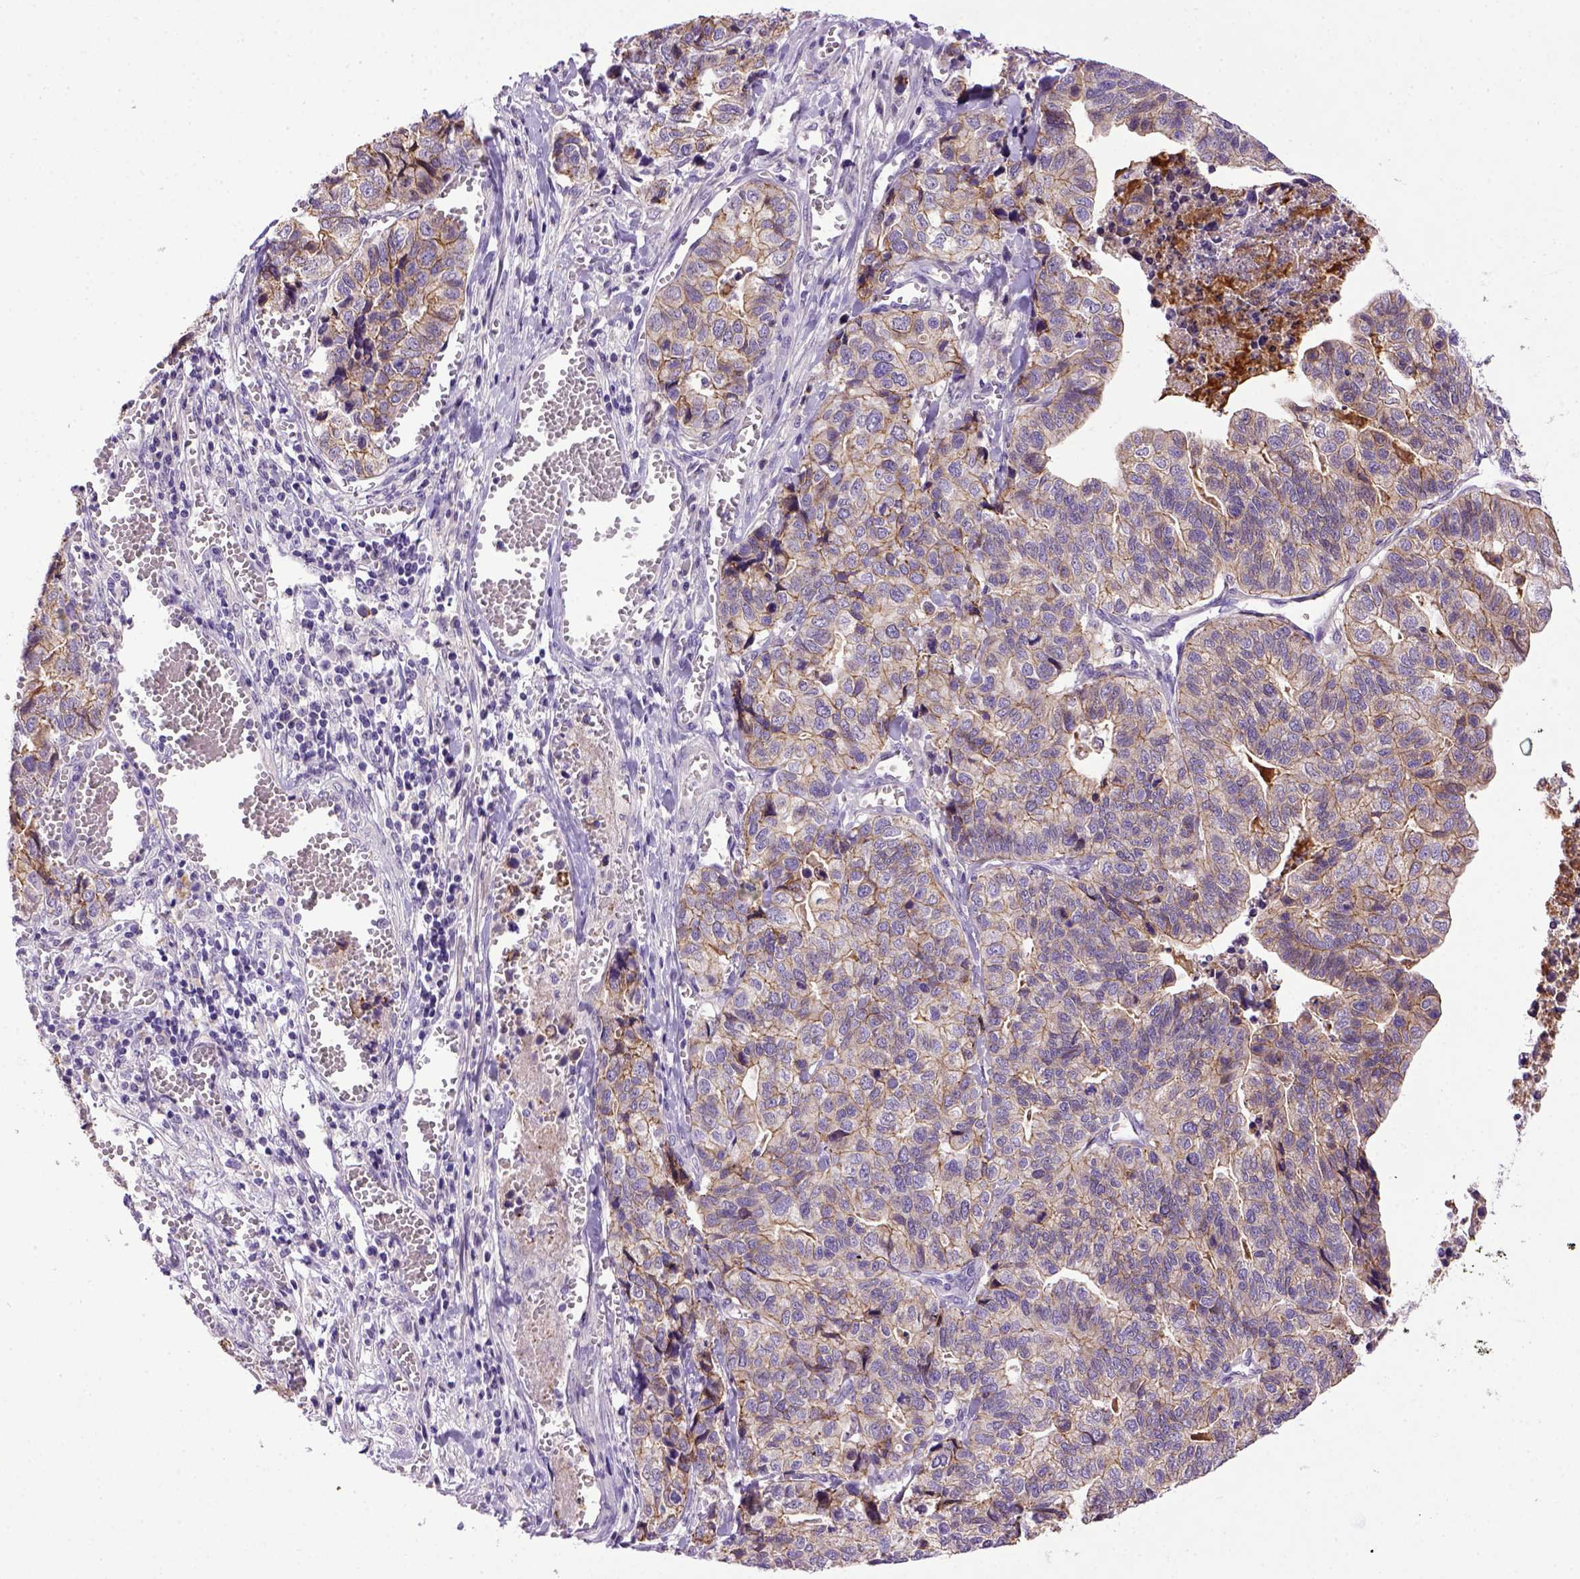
{"staining": {"intensity": "moderate", "quantity": ">75%", "location": "cytoplasmic/membranous"}, "tissue": "stomach cancer", "cell_type": "Tumor cells", "image_type": "cancer", "snomed": [{"axis": "morphology", "description": "Adenocarcinoma, NOS"}, {"axis": "topography", "description": "Stomach, upper"}], "caption": "The image exhibits staining of stomach cancer, revealing moderate cytoplasmic/membranous protein positivity (brown color) within tumor cells. The staining is performed using DAB brown chromogen to label protein expression. The nuclei are counter-stained blue using hematoxylin.", "gene": "CDH1", "patient": {"sex": "female", "age": 67}}